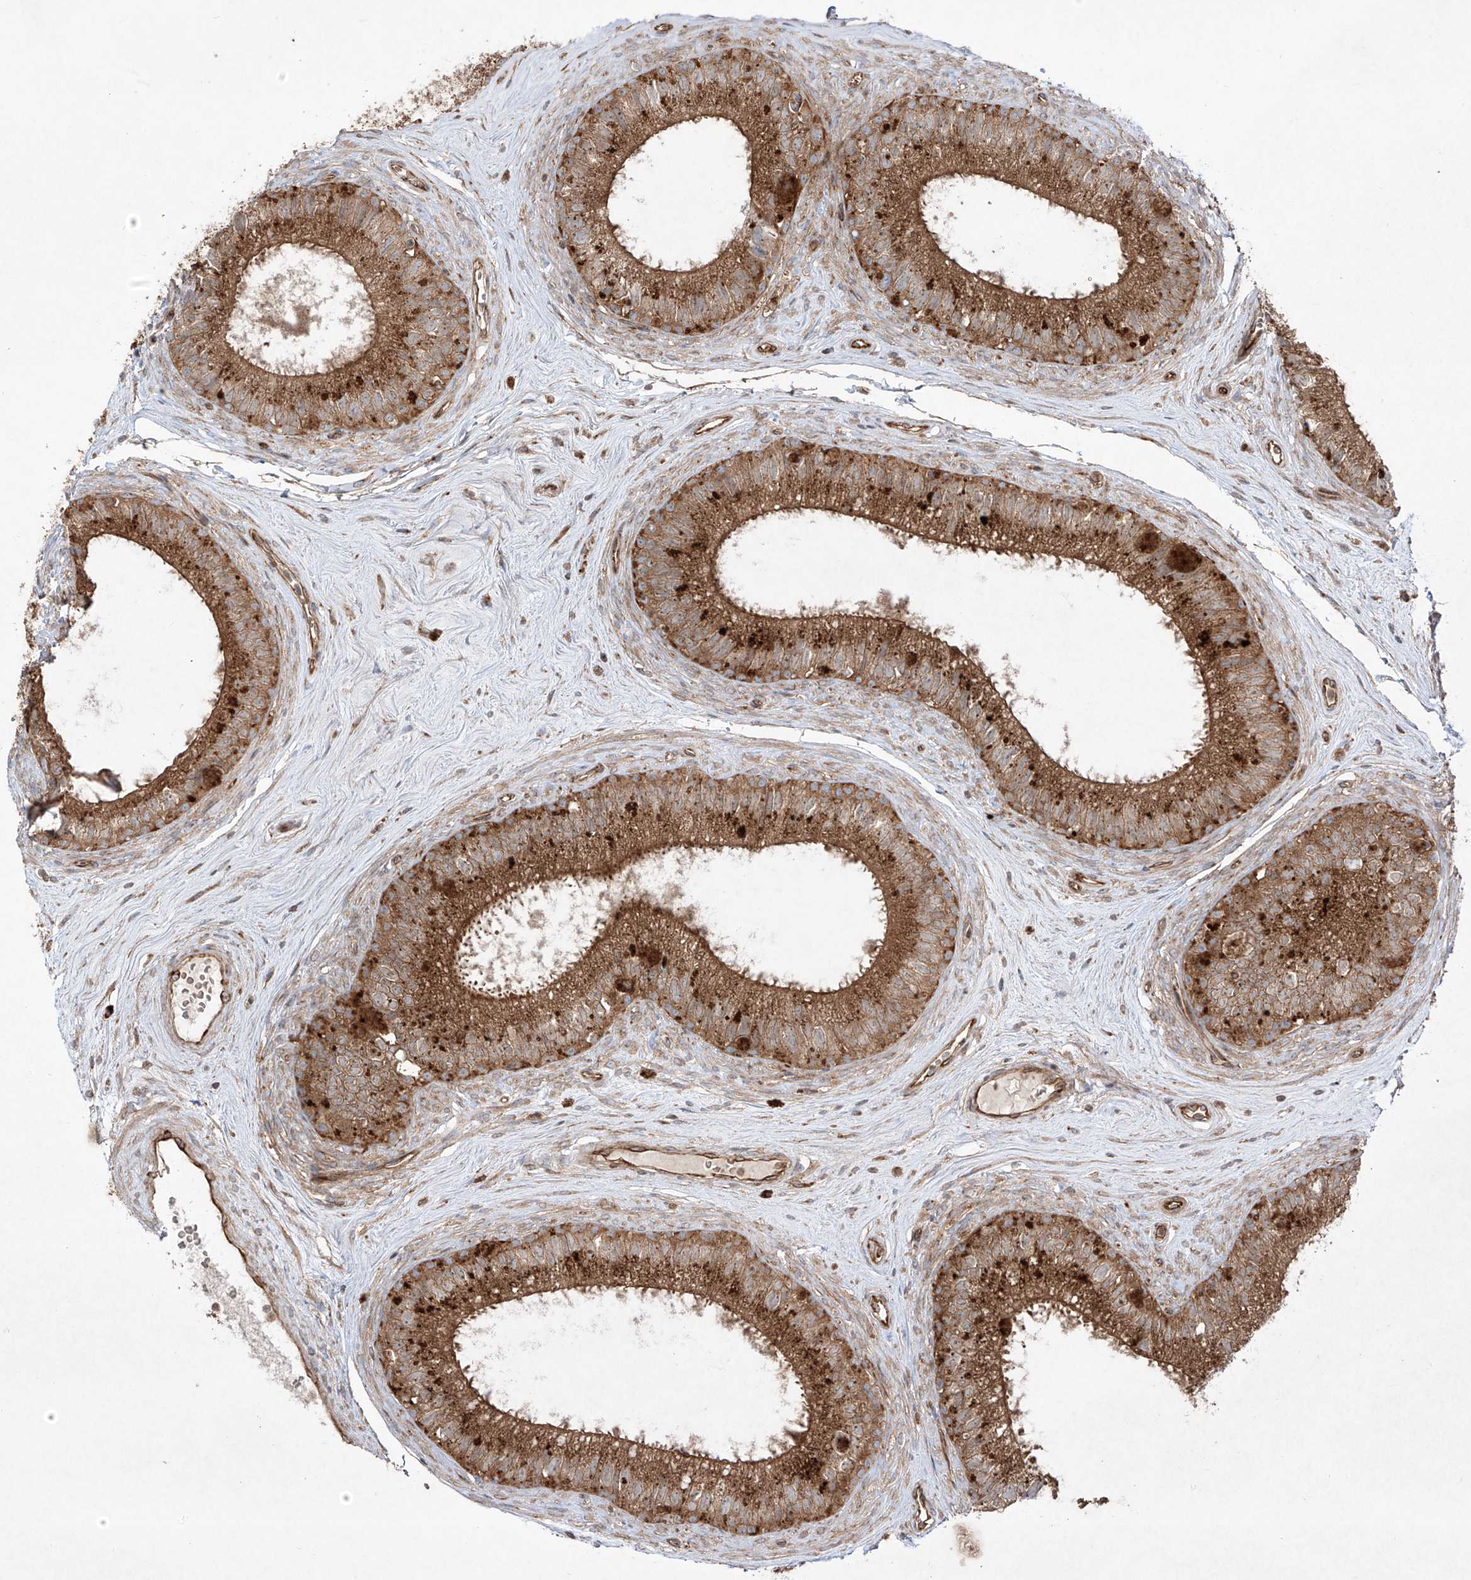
{"staining": {"intensity": "strong", "quantity": ">75%", "location": "cytoplasmic/membranous"}, "tissue": "epididymis", "cell_type": "Glandular cells", "image_type": "normal", "snomed": [{"axis": "morphology", "description": "Normal tissue, NOS"}, {"axis": "topography", "description": "Epididymis"}], "caption": "Epididymis was stained to show a protein in brown. There is high levels of strong cytoplasmic/membranous positivity in approximately >75% of glandular cells. The protein of interest is stained brown, and the nuclei are stained in blue (DAB IHC with brightfield microscopy, high magnification).", "gene": "YKT6", "patient": {"sex": "male", "age": 71}}